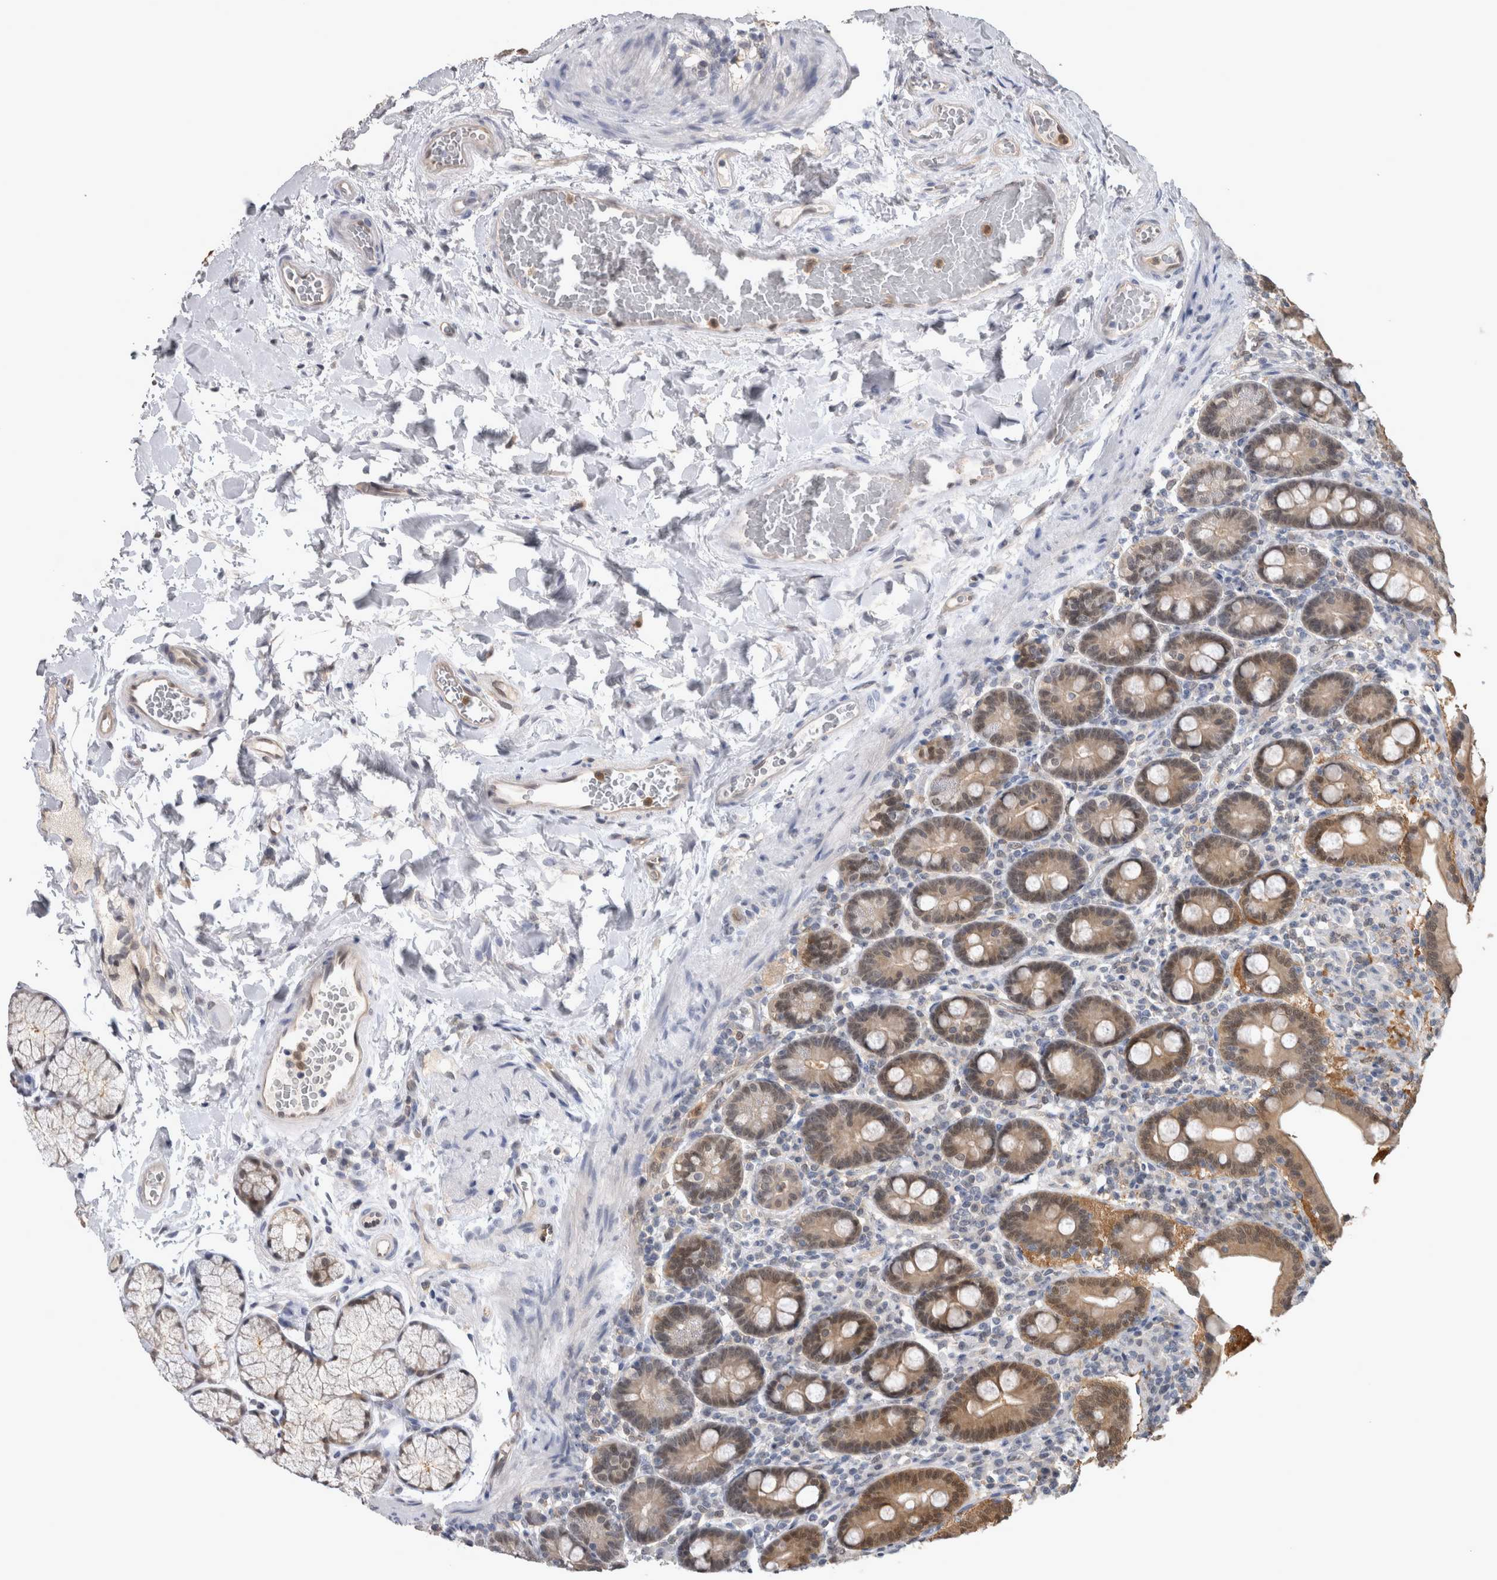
{"staining": {"intensity": "strong", "quantity": "25%-75%", "location": "cytoplasmic/membranous,nuclear"}, "tissue": "duodenum", "cell_type": "Glandular cells", "image_type": "normal", "snomed": [{"axis": "morphology", "description": "Normal tissue, NOS"}, {"axis": "topography", "description": "Duodenum"}], "caption": "Immunohistochemistry image of benign duodenum stained for a protein (brown), which displays high levels of strong cytoplasmic/membranous,nuclear expression in approximately 25%-75% of glandular cells.", "gene": "NAPRT", "patient": {"sex": "male", "age": 54}}